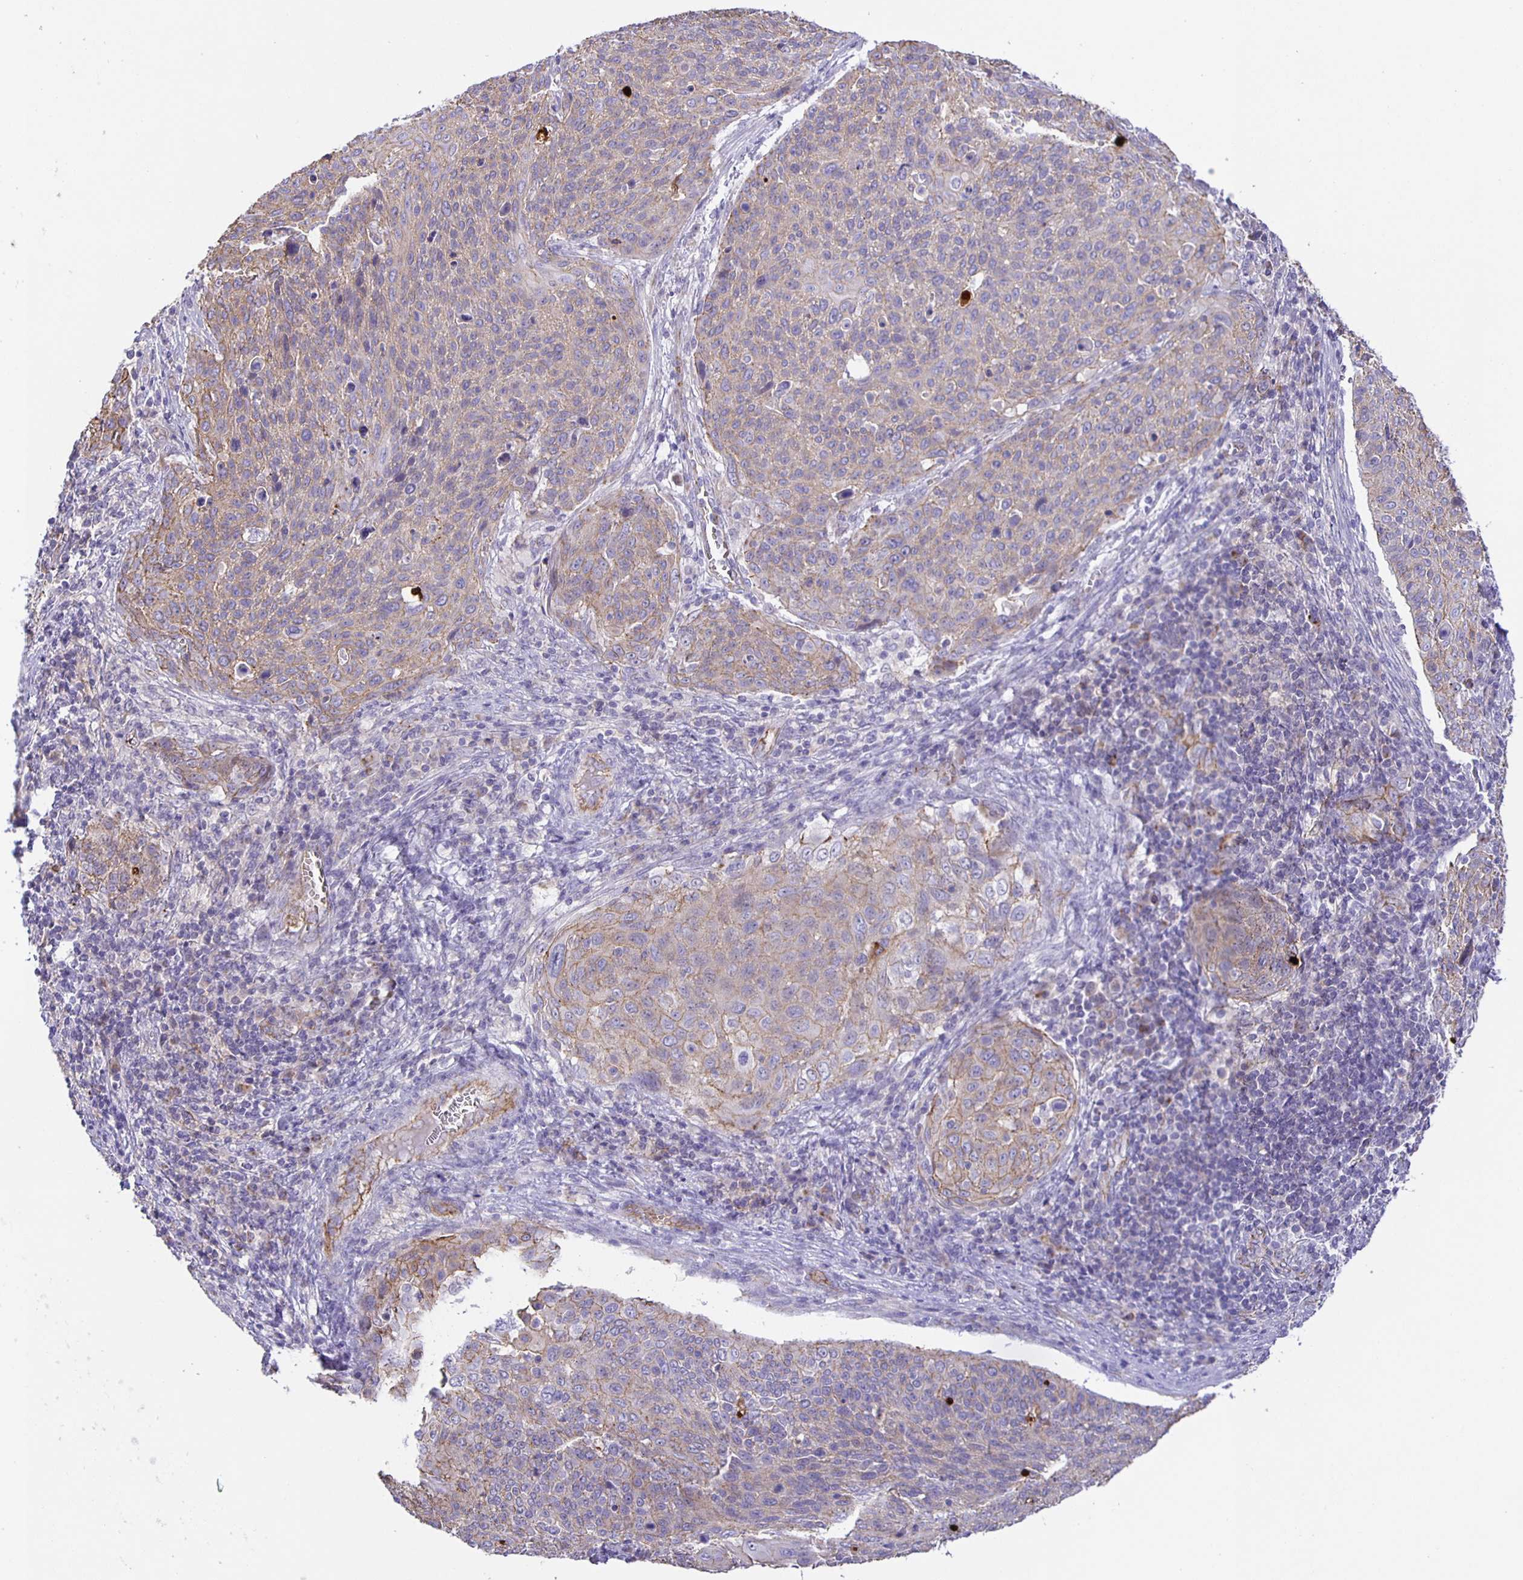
{"staining": {"intensity": "weak", "quantity": "25%-75%", "location": "cytoplasmic/membranous"}, "tissue": "cervical cancer", "cell_type": "Tumor cells", "image_type": "cancer", "snomed": [{"axis": "morphology", "description": "Squamous cell carcinoma, NOS"}, {"axis": "topography", "description": "Cervix"}], "caption": "A low amount of weak cytoplasmic/membranous positivity is appreciated in about 25%-75% of tumor cells in cervical squamous cell carcinoma tissue. The staining was performed using DAB, with brown indicating positive protein expression. Nuclei are stained blue with hematoxylin.", "gene": "JMJD4", "patient": {"sex": "female", "age": 31}}